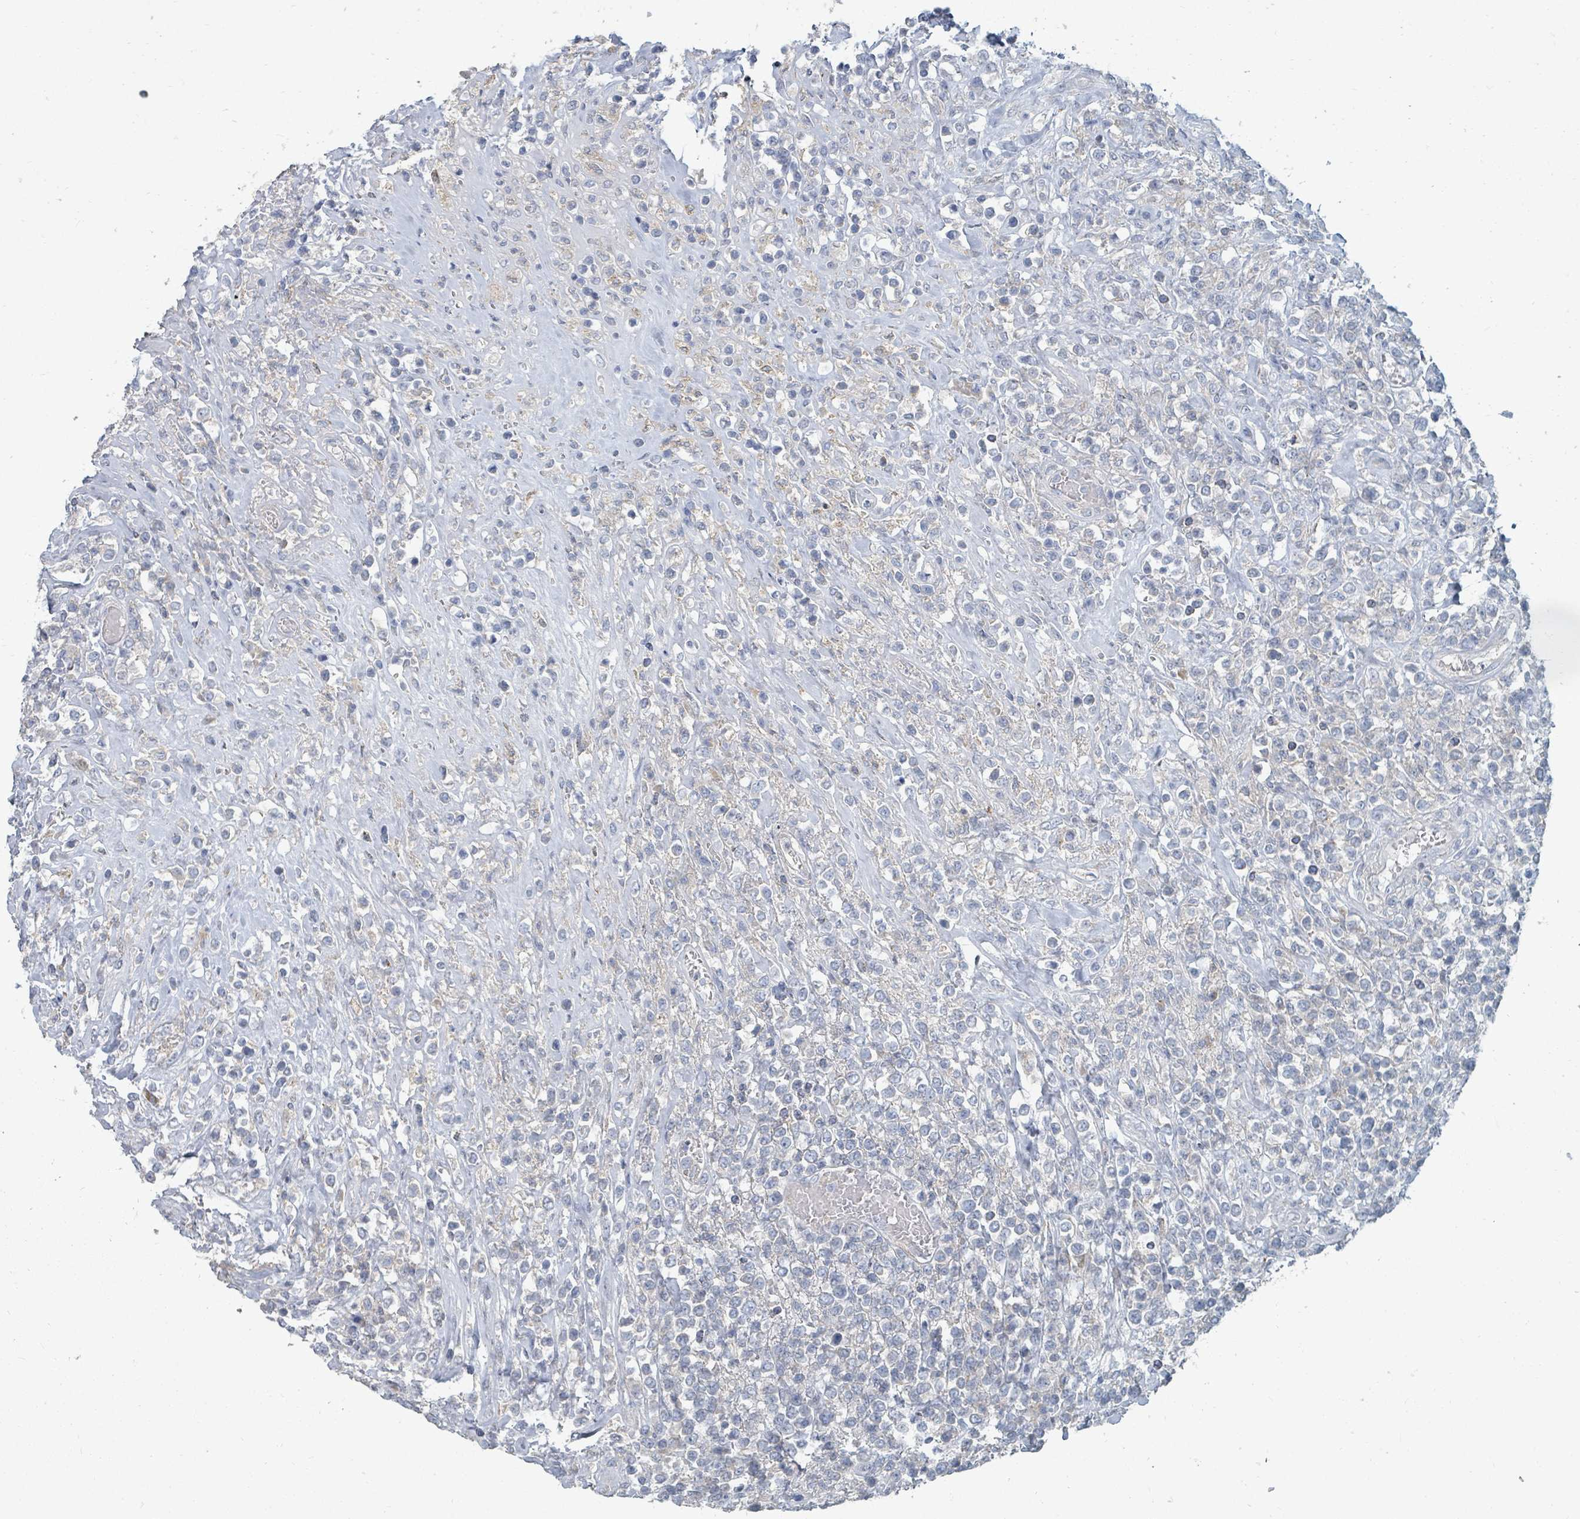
{"staining": {"intensity": "negative", "quantity": "none", "location": "none"}, "tissue": "lymphoma", "cell_type": "Tumor cells", "image_type": "cancer", "snomed": [{"axis": "morphology", "description": "Malignant lymphoma, non-Hodgkin's type, High grade"}, {"axis": "topography", "description": "Soft tissue"}], "caption": "DAB immunohistochemical staining of human malignant lymphoma, non-Hodgkin's type (high-grade) displays no significant positivity in tumor cells.", "gene": "ARGFX", "patient": {"sex": "female", "age": 56}}